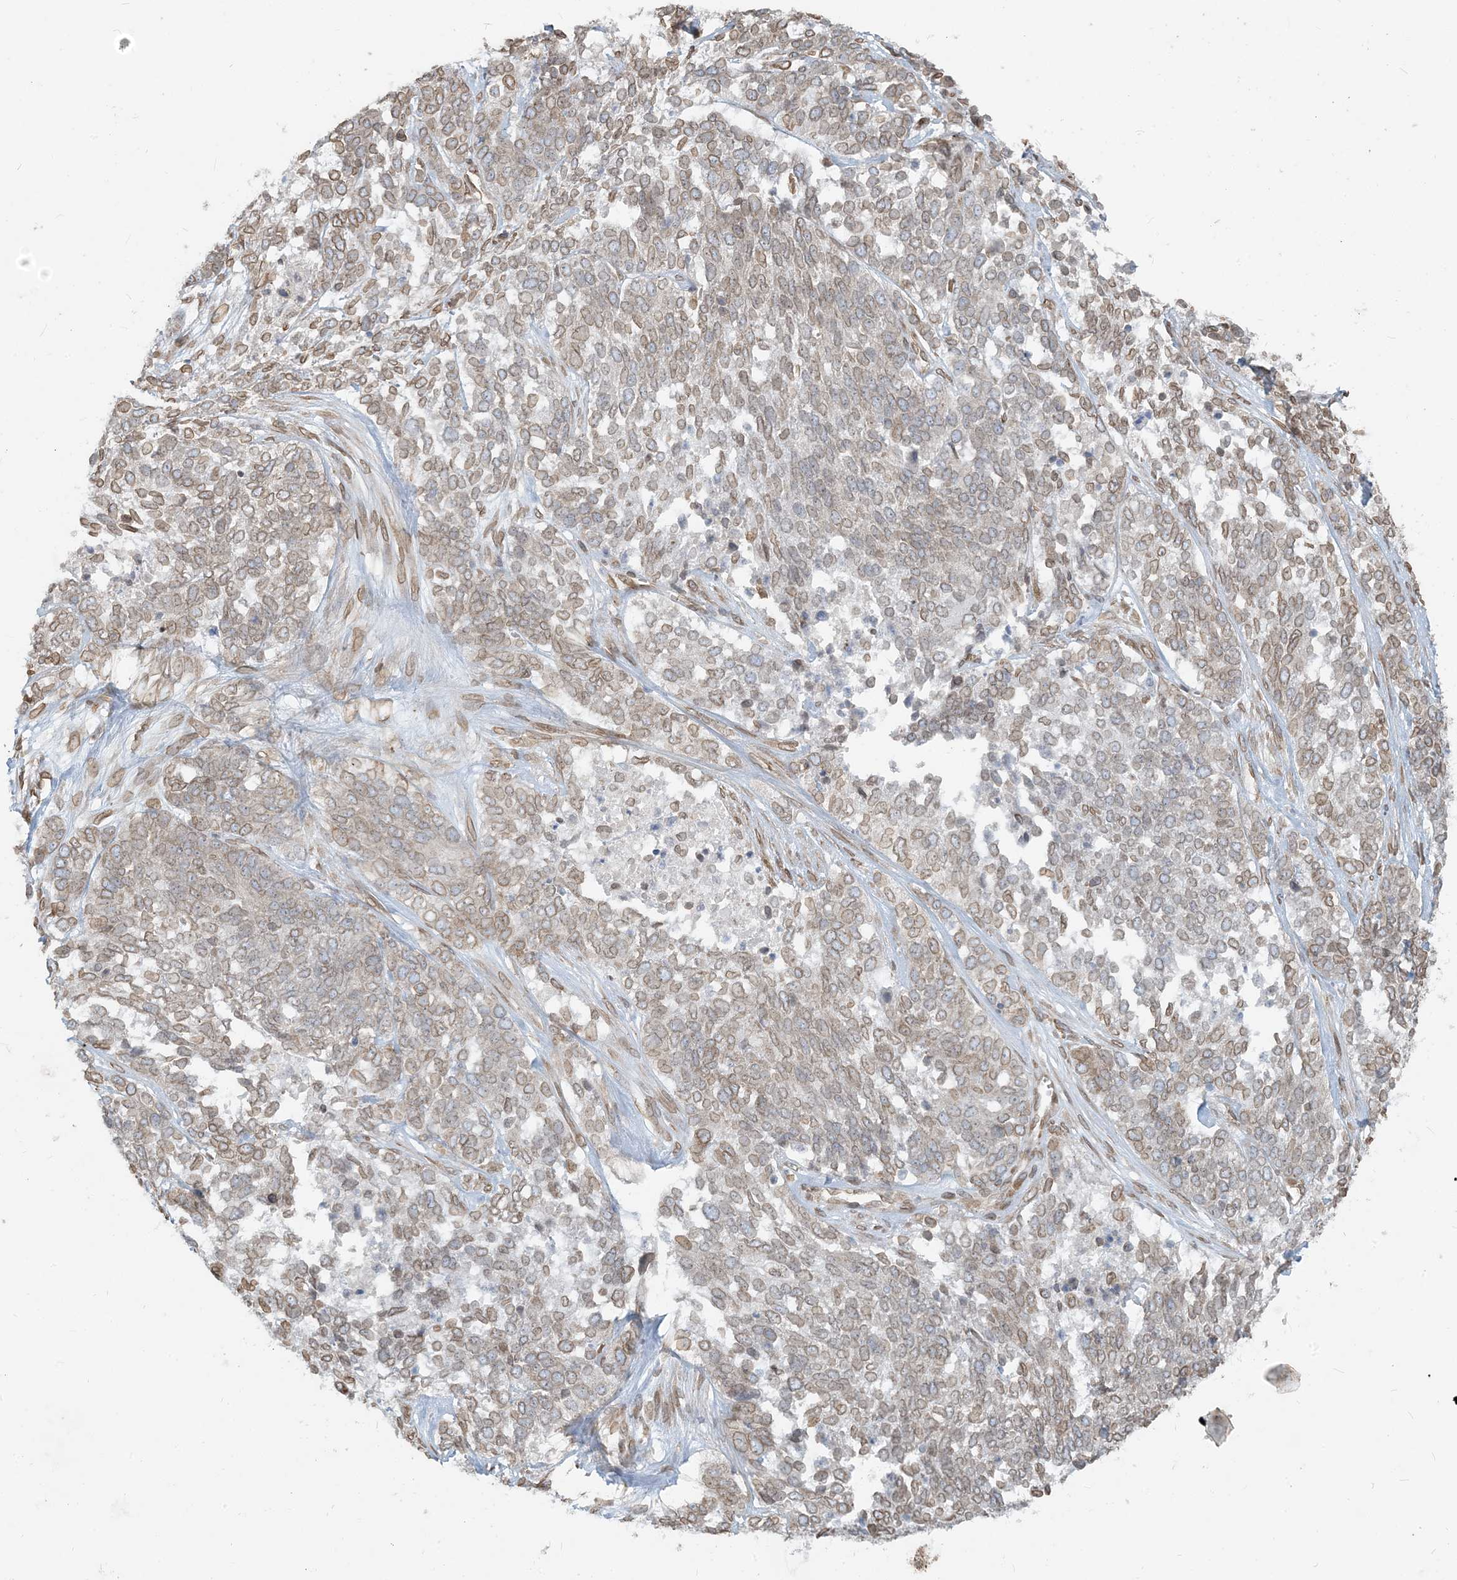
{"staining": {"intensity": "weak", "quantity": ">75%", "location": "cytoplasmic/membranous,nuclear"}, "tissue": "ovarian cancer", "cell_type": "Tumor cells", "image_type": "cancer", "snomed": [{"axis": "morphology", "description": "Cystadenocarcinoma, serous, NOS"}, {"axis": "topography", "description": "Ovary"}], "caption": "The image displays staining of ovarian cancer, revealing weak cytoplasmic/membranous and nuclear protein staining (brown color) within tumor cells. Immunohistochemistry stains the protein of interest in brown and the nuclei are stained blue.", "gene": "WWP1", "patient": {"sex": "female", "age": 44}}